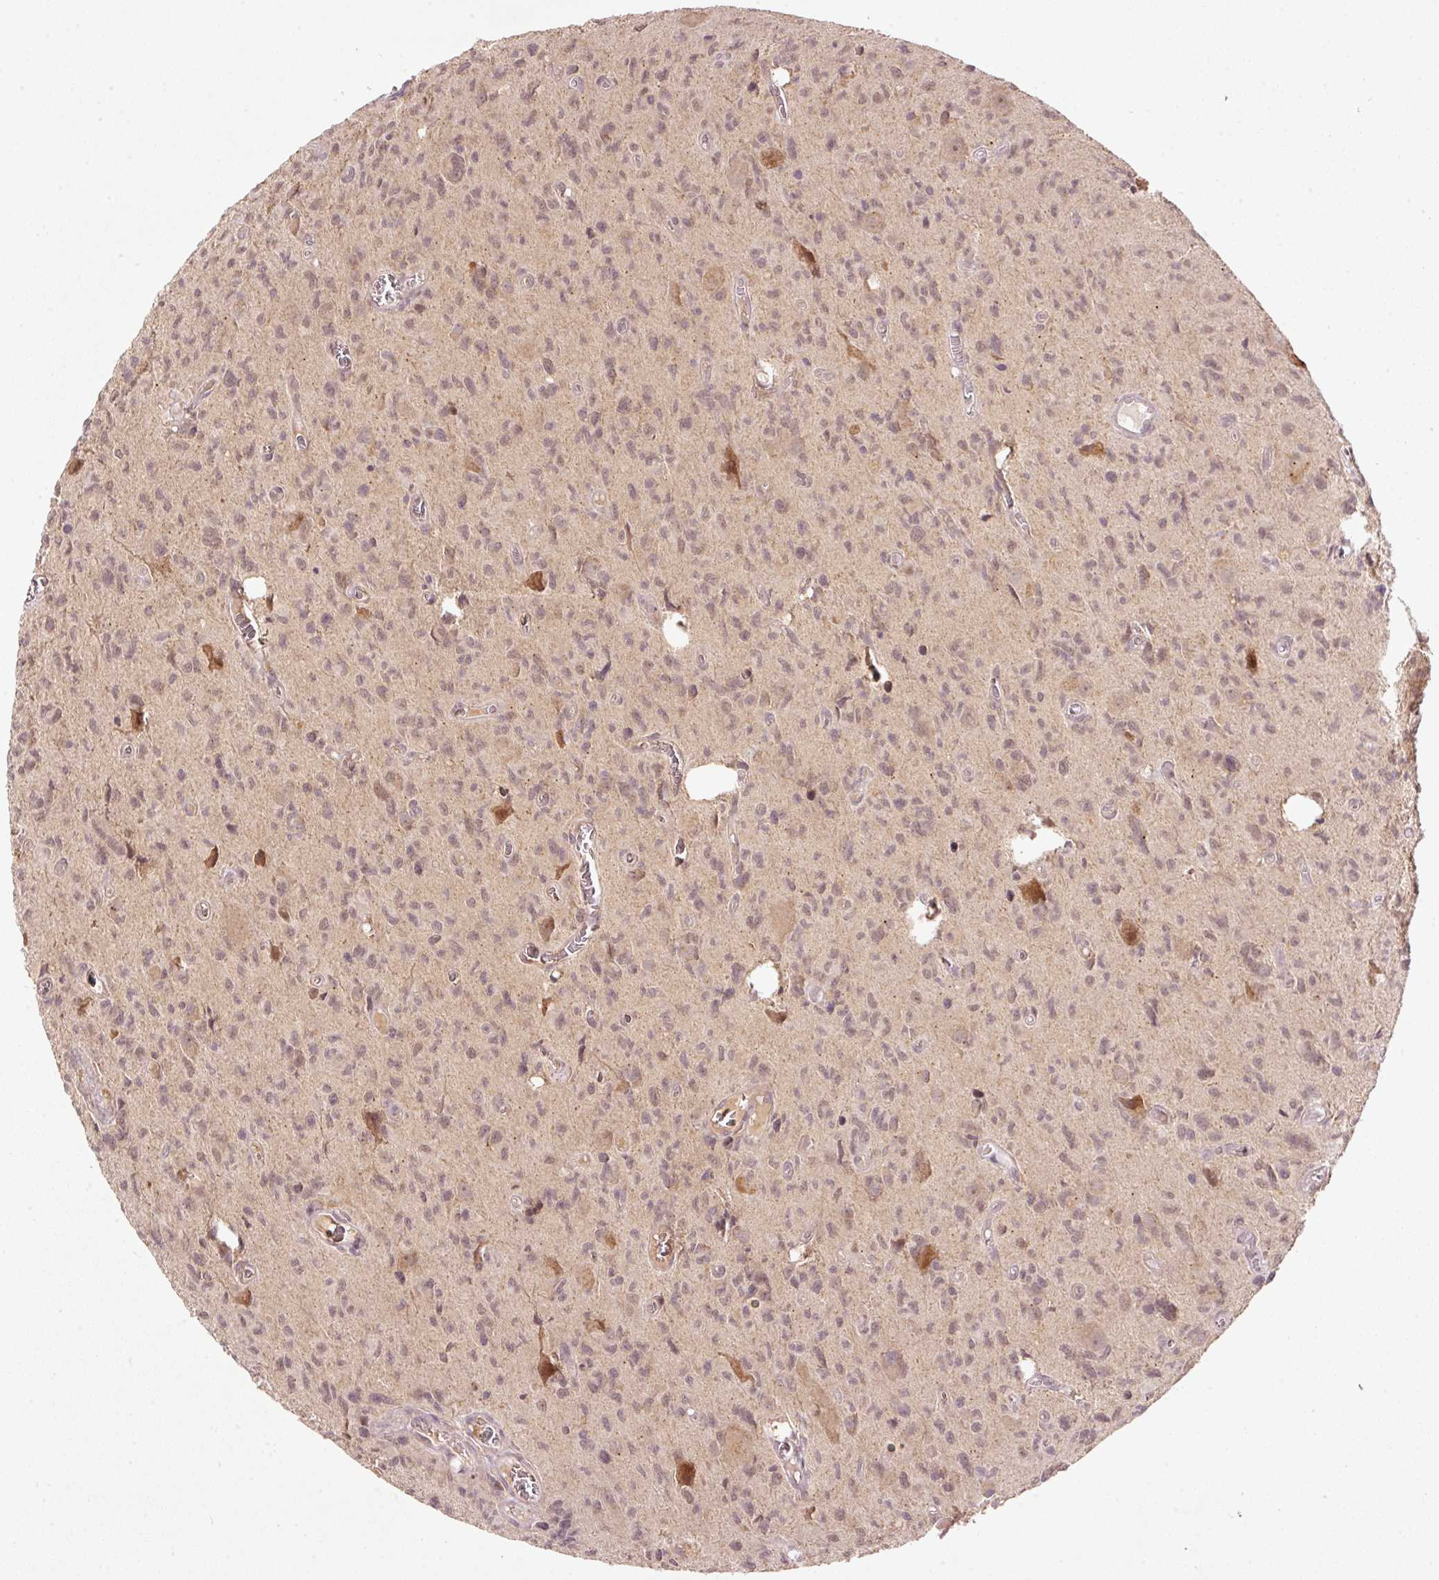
{"staining": {"intensity": "weak", "quantity": "25%-75%", "location": "nuclear"}, "tissue": "glioma", "cell_type": "Tumor cells", "image_type": "cancer", "snomed": [{"axis": "morphology", "description": "Glioma, malignant, High grade"}, {"axis": "topography", "description": "Brain"}], "caption": "This is a micrograph of immunohistochemistry (IHC) staining of malignant glioma (high-grade), which shows weak positivity in the nuclear of tumor cells.", "gene": "PCDHB1", "patient": {"sex": "male", "age": 76}}